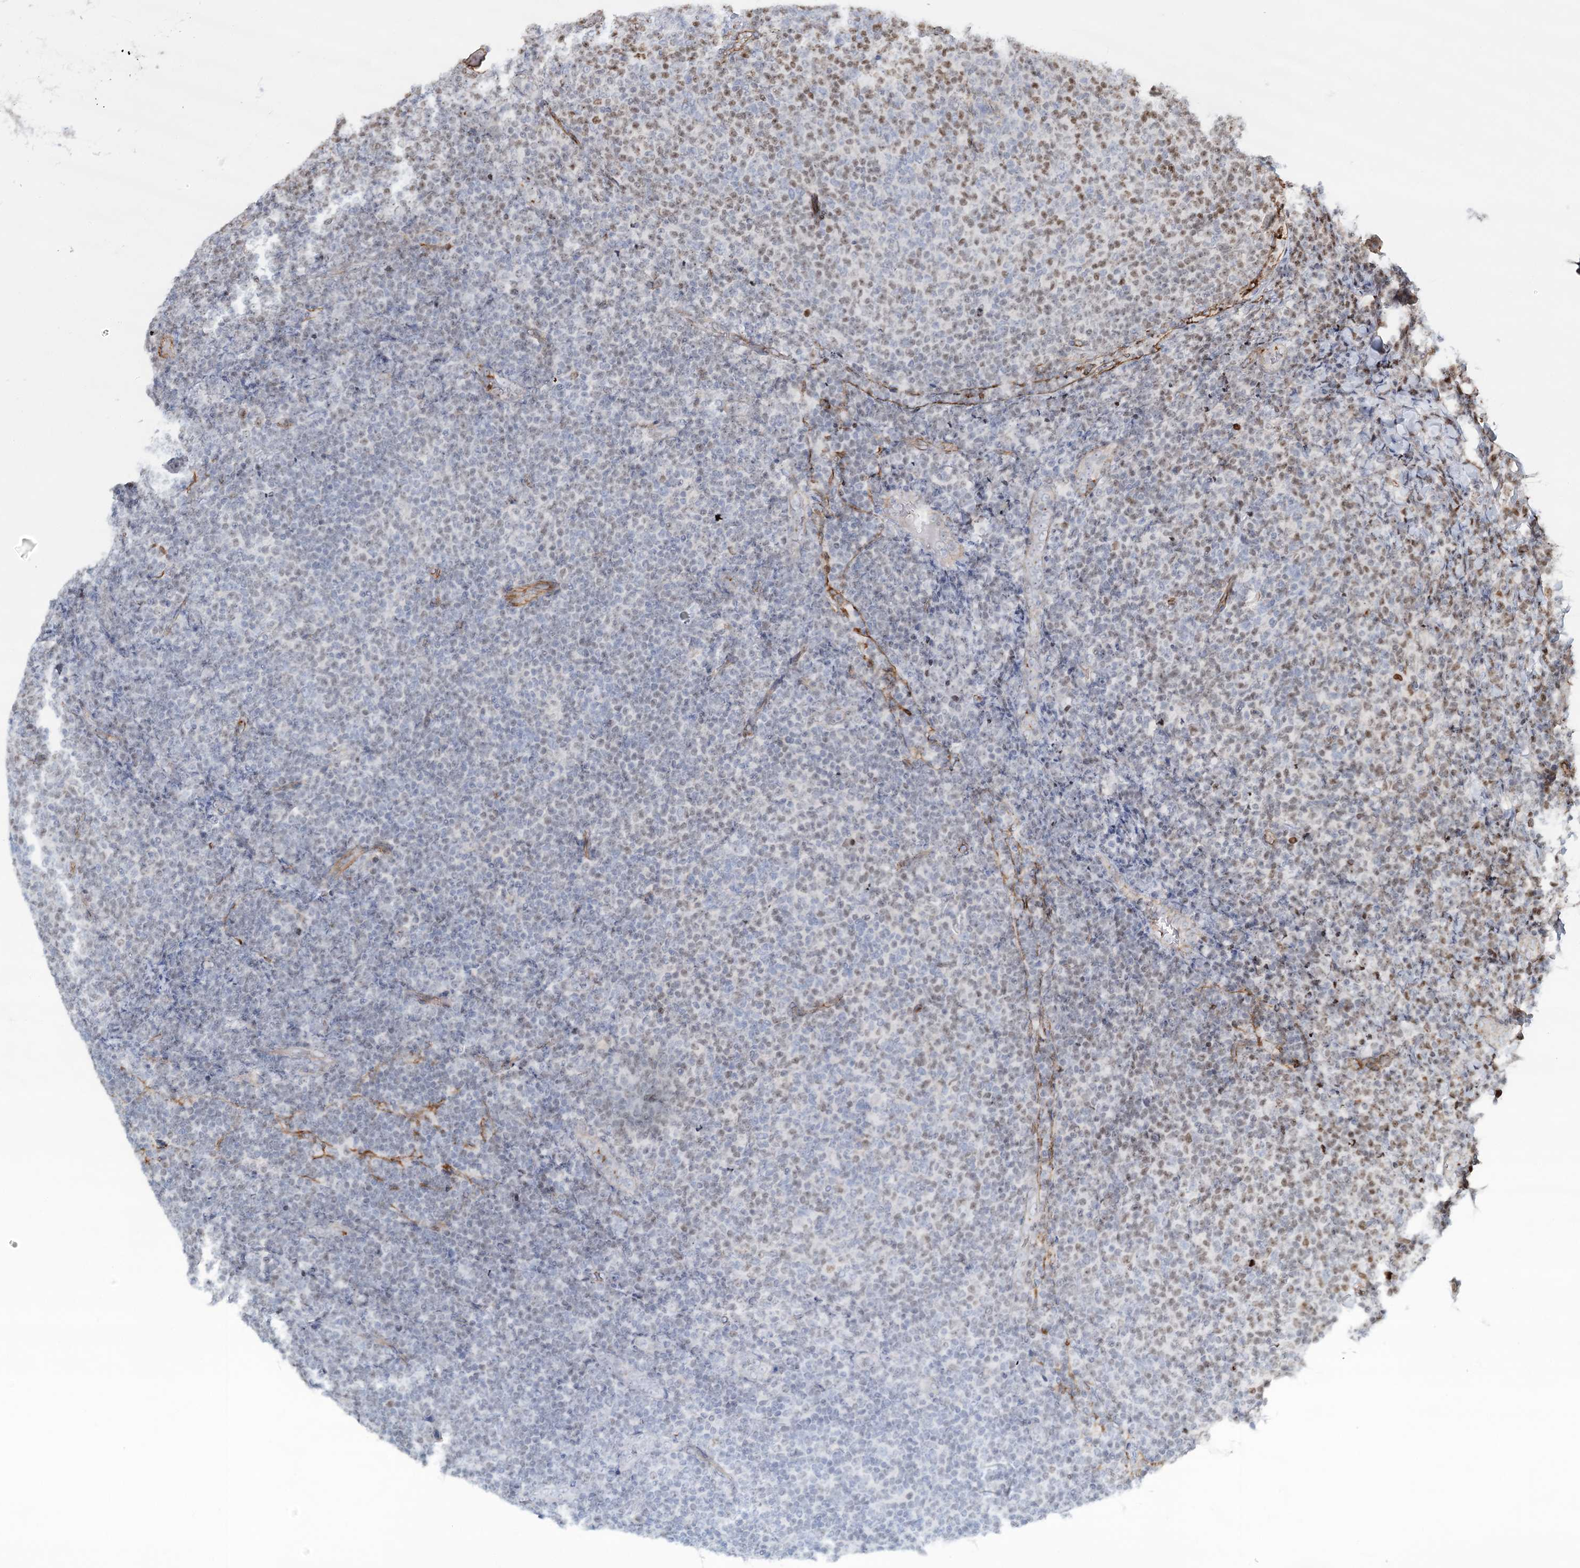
{"staining": {"intensity": "moderate", "quantity": "<25%", "location": "nuclear"}, "tissue": "lymphoma", "cell_type": "Tumor cells", "image_type": "cancer", "snomed": [{"axis": "morphology", "description": "Malignant lymphoma, non-Hodgkin's type, Low grade"}, {"axis": "topography", "description": "Lymph node"}], "caption": "A low amount of moderate nuclear positivity is seen in about <25% of tumor cells in lymphoma tissue.", "gene": "ZFYVE28", "patient": {"sex": "male", "age": 66}}